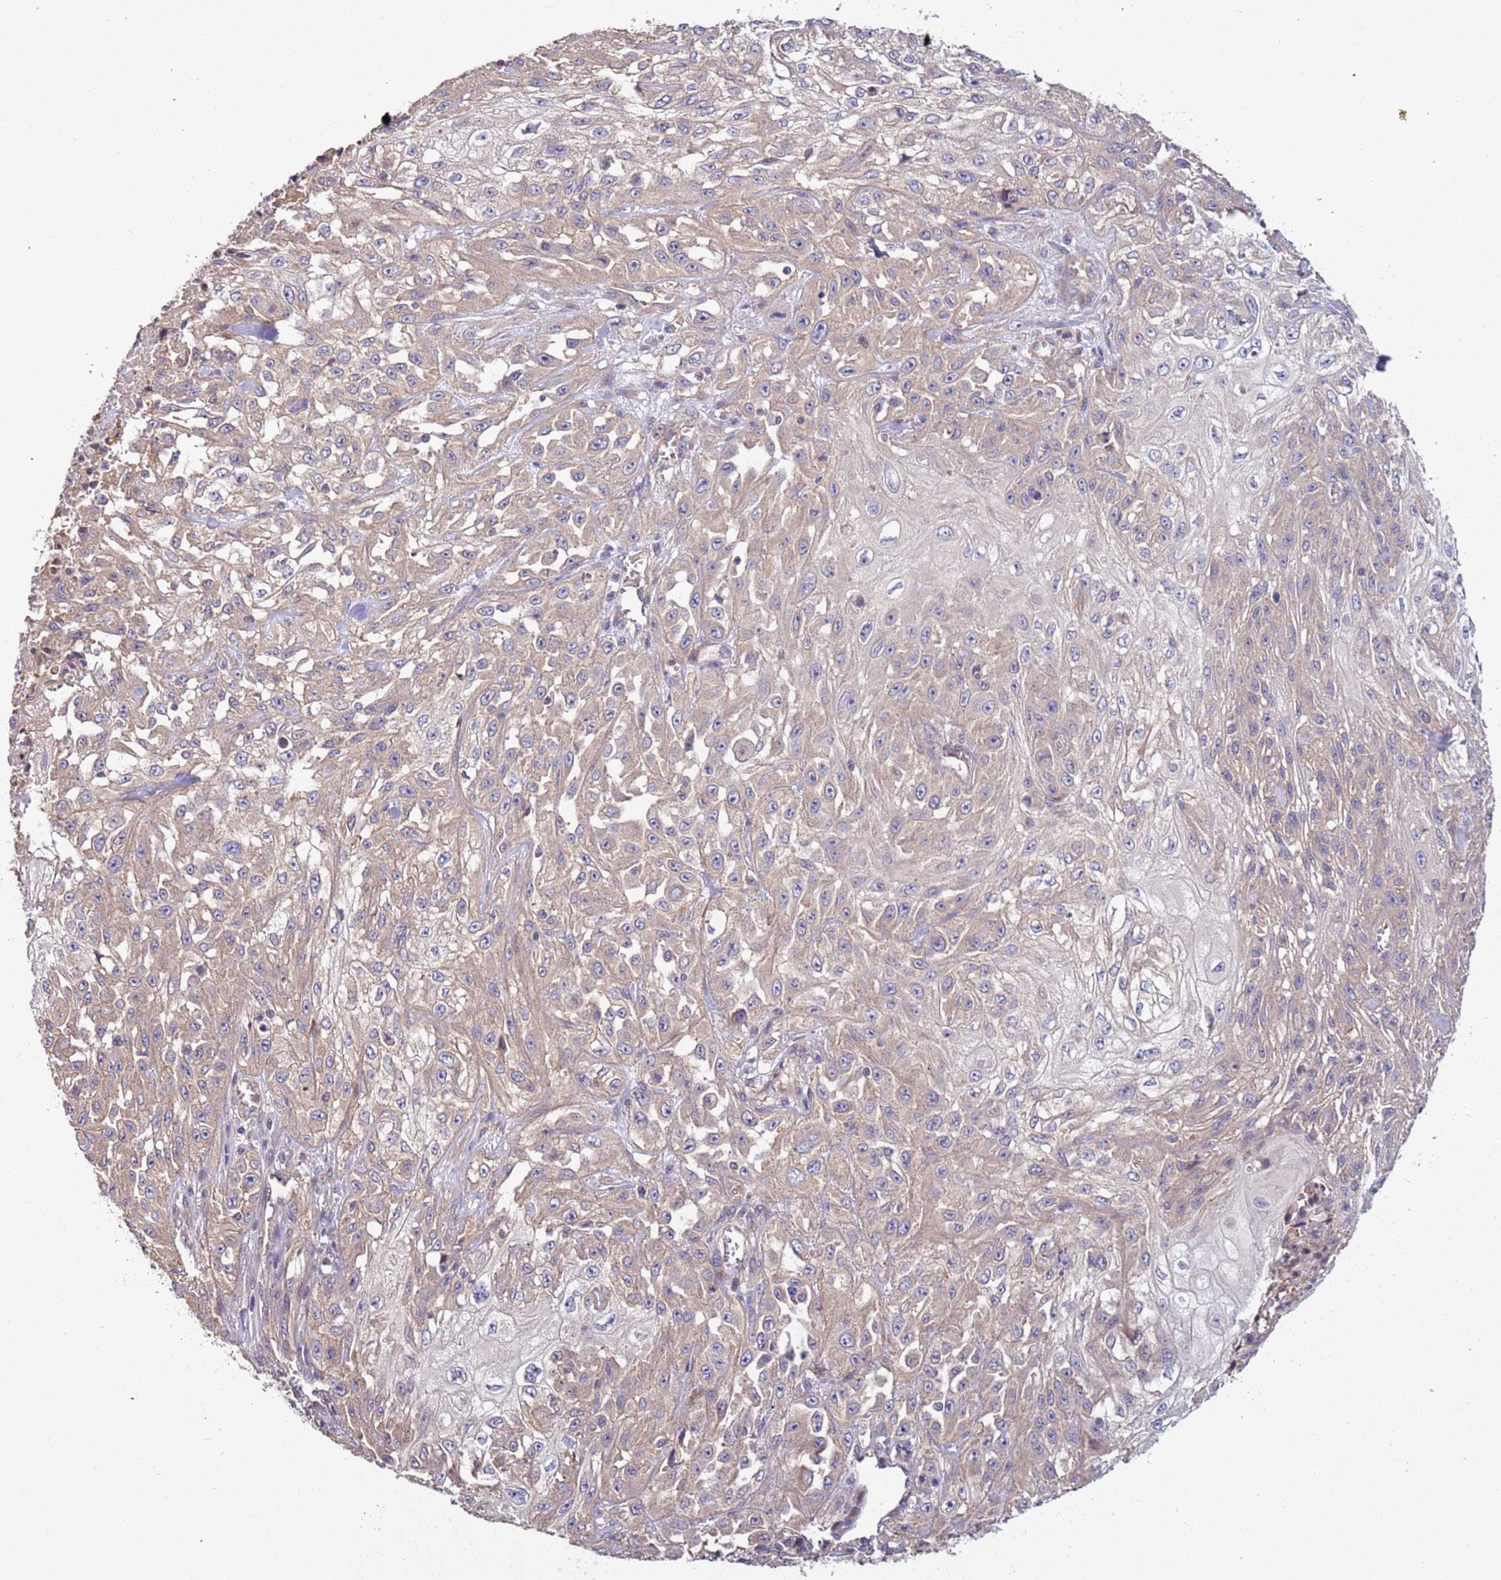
{"staining": {"intensity": "weak", "quantity": "25%-75%", "location": "cytoplasmic/membranous"}, "tissue": "skin cancer", "cell_type": "Tumor cells", "image_type": "cancer", "snomed": [{"axis": "morphology", "description": "Squamous cell carcinoma, NOS"}, {"axis": "morphology", "description": "Squamous cell carcinoma, metastatic, NOS"}, {"axis": "topography", "description": "Skin"}, {"axis": "topography", "description": "Lymph node"}], "caption": "Skin cancer (squamous cell carcinoma) stained with immunohistochemistry (IHC) demonstrates weak cytoplasmic/membranous positivity in about 25%-75% of tumor cells. The protein is stained brown, and the nuclei are stained in blue (DAB IHC with brightfield microscopy, high magnification).", "gene": "LAMB4", "patient": {"sex": "male", "age": 75}}